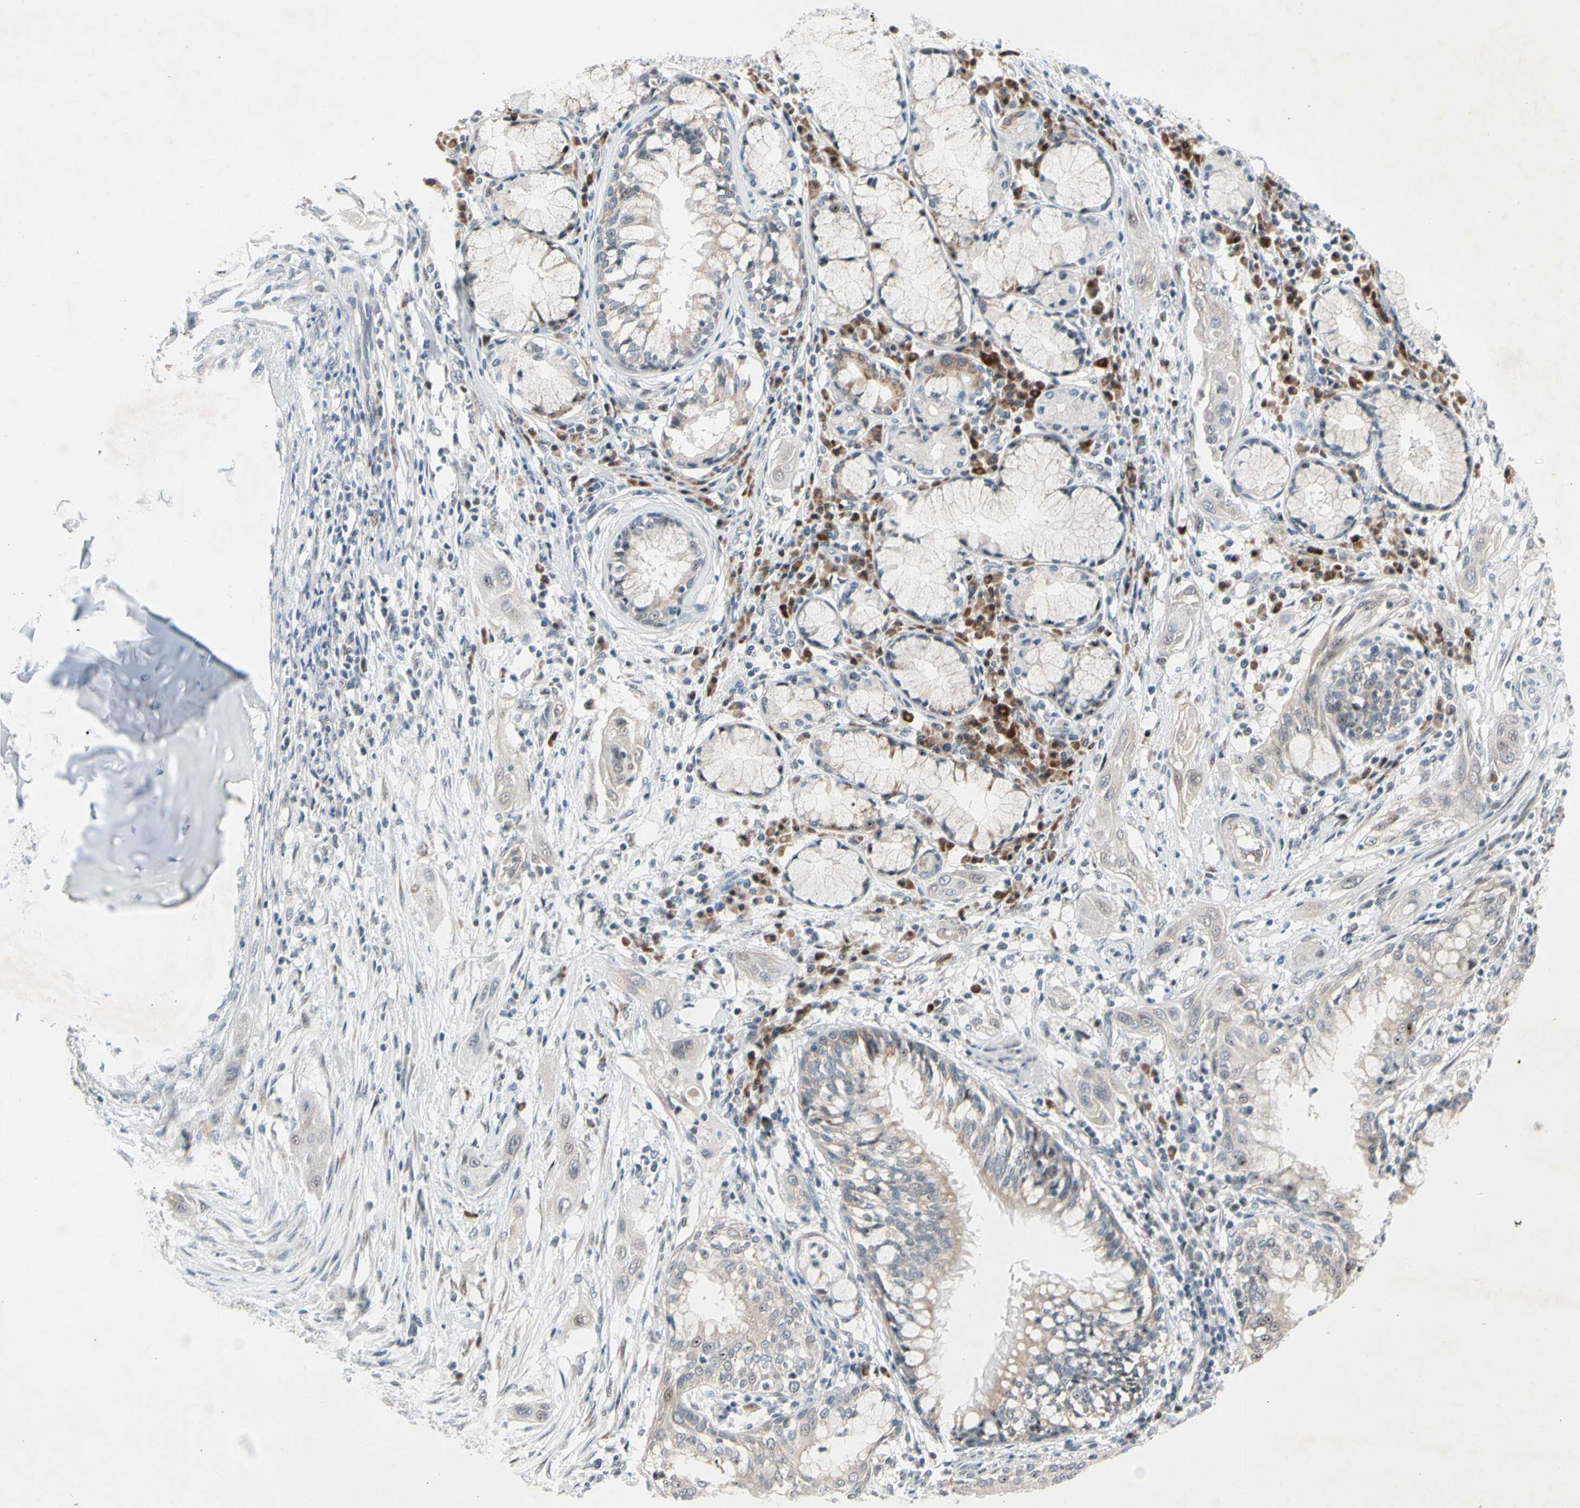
{"staining": {"intensity": "weak", "quantity": ">75%", "location": "cytoplasmic/membranous,nuclear"}, "tissue": "lung cancer", "cell_type": "Tumor cells", "image_type": "cancer", "snomed": [{"axis": "morphology", "description": "Squamous cell carcinoma, NOS"}, {"axis": "topography", "description": "Lung"}], "caption": "A brown stain labels weak cytoplasmic/membranous and nuclear positivity of a protein in human squamous cell carcinoma (lung) tumor cells.", "gene": "MARK1", "patient": {"sex": "female", "age": 47}}